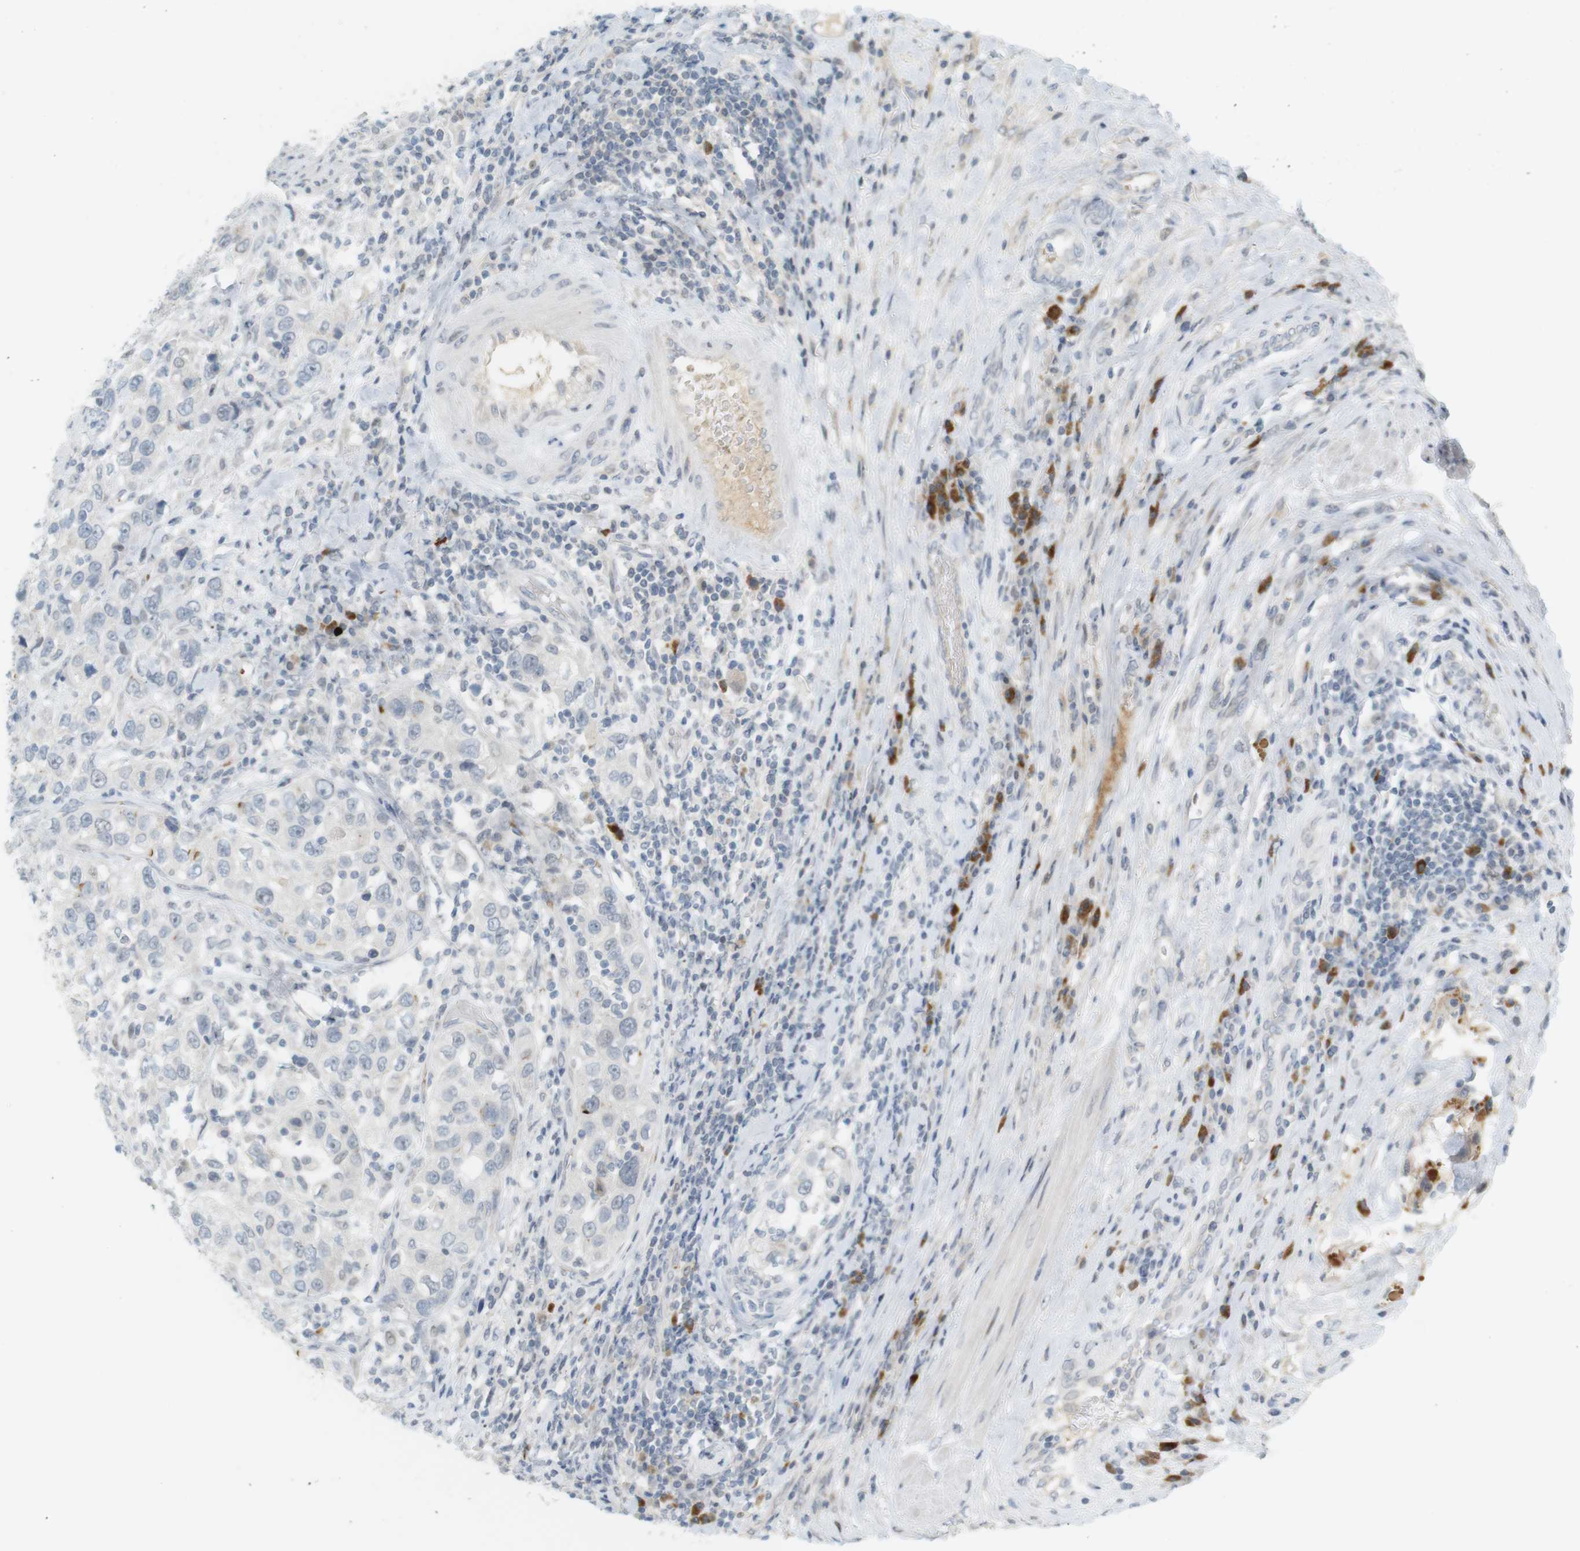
{"staining": {"intensity": "negative", "quantity": "none", "location": "none"}, "tissue": "urothelial cancer", "cell_type": "Tumor cells", "image_type": "cancer", "snomed": [{"axis": "morphology", "description": "Urothelial carcinoma, High grade"}, {"axis": "topography", "description": "Urinary bladder"}], "caption": "An image of human urothelial cancer is negative for staining in tumor cells.", "gene": "DMC1", "patient": {"sex": "female", "age": 80}}